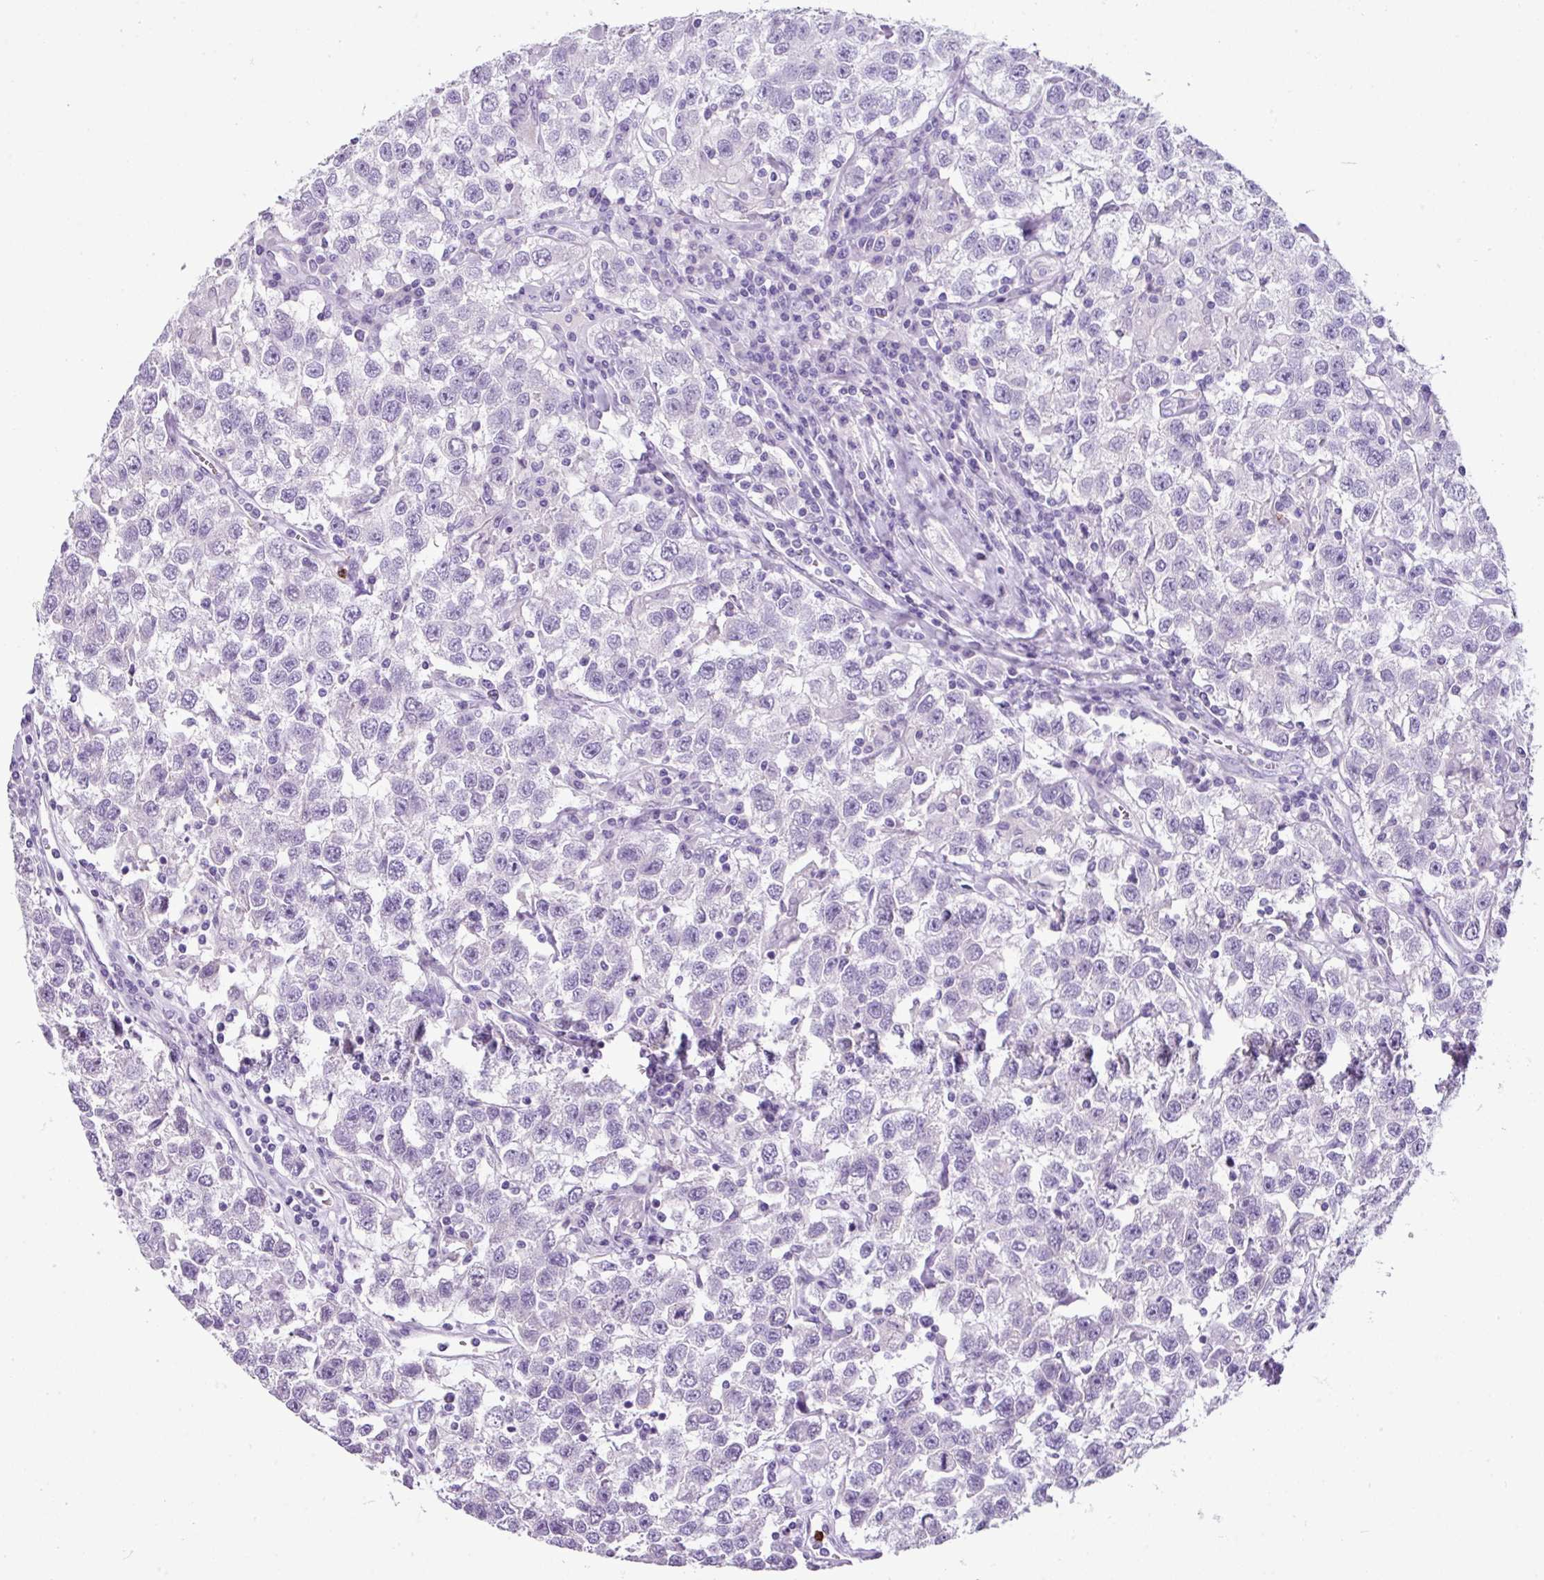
{"staining": {"intensity": "negative", "quantity": "none", "location": "none"}, "tissue": "testis cancer", "cell_type": "Tumor cells", "image_type": "cancer", "snomed": [{"axis": "morphology", "description": "Seminoma, NOS"}, {"axis": "topography", "description": "Testis"}], "caption": "Human testis seminoma stained for a protein using immunohistochemistry (IHC) exhibits no positivity in tumor cells.", "gene": "CTSG", "patient": {"sex": "male", "age": 41}}